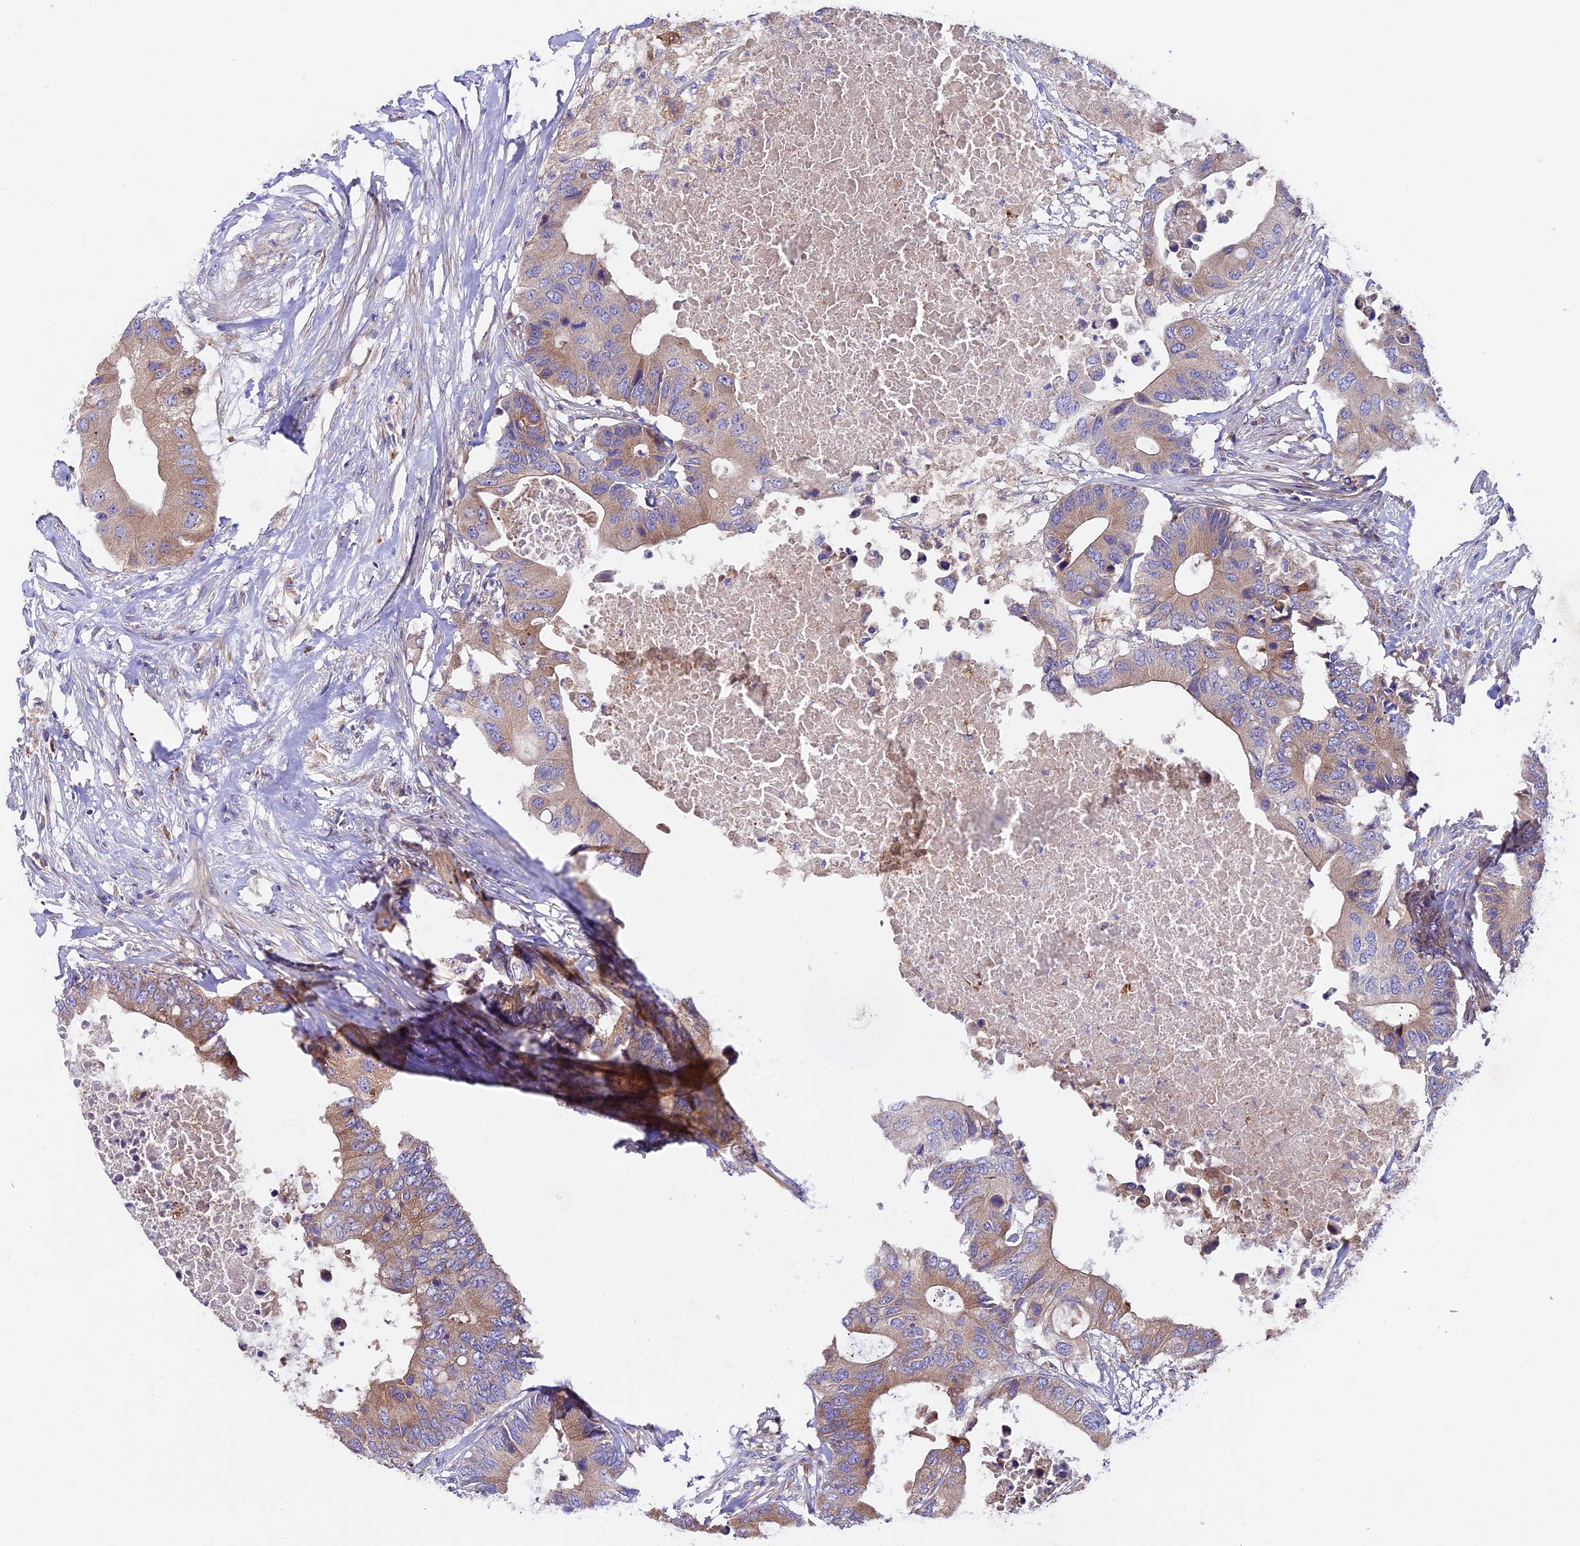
{"staining": {"intensity": "weak", "quantity": ">75%", "location": "cytoplasmic/membranous"}, "tissue": "colorectal cancer", "cell_type": "Tumor cells", "image_type": "cancer", "snomed": [{"axis": "morphology", "description": "Adenocarcinoma, NOS"}, {"axis": "topography", "description": "Colon"}], "caption": "Immunohistochemical staining of colorectal cancer (adenocarcinoma) exhibits weak cytoplasmic/membranous protein staining in about >75% of tumor cells.", "gene": "PIGU", "patient": {"sex": "male", "age": 71}}